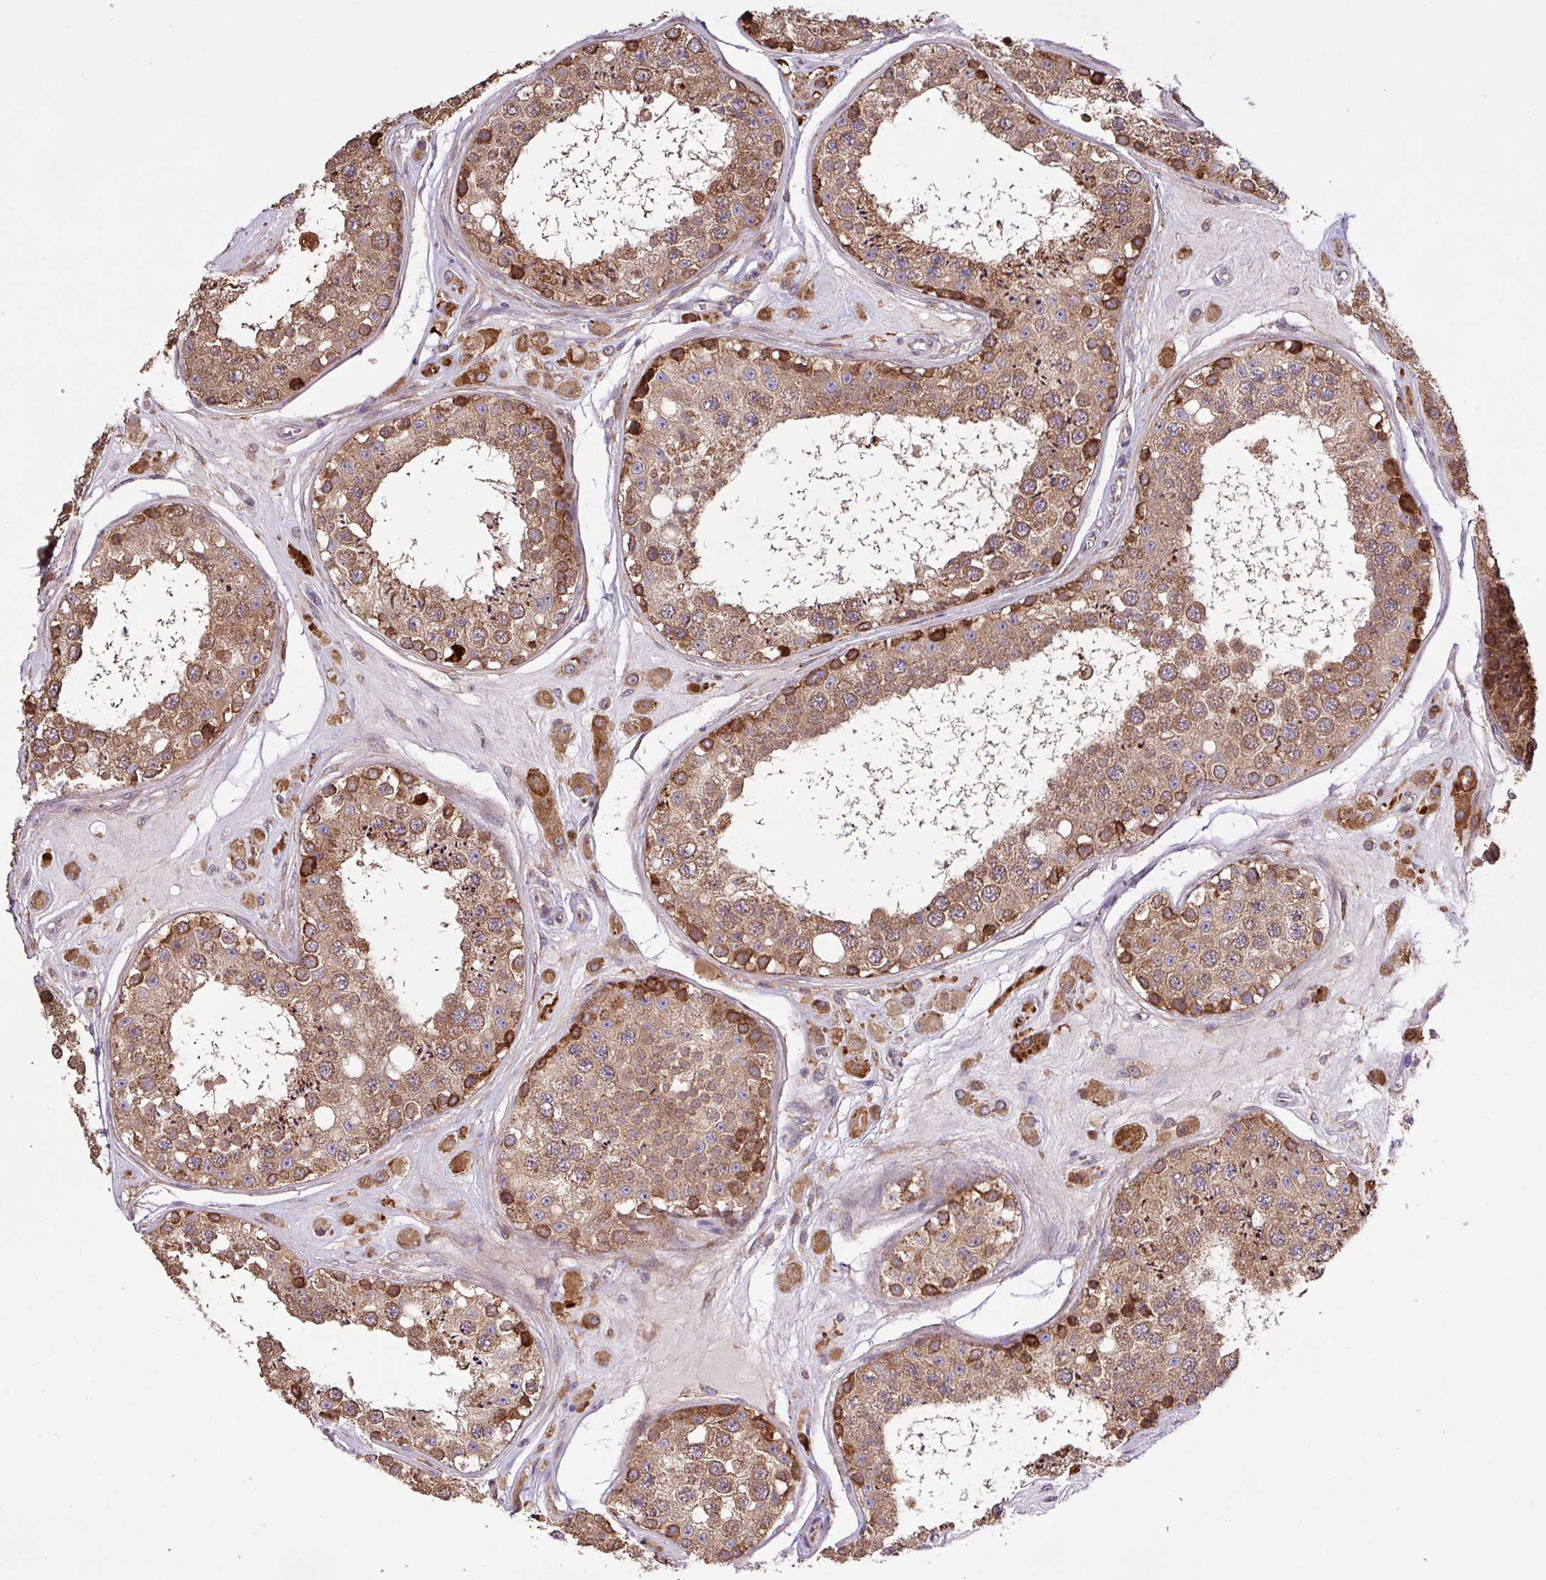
{"staining": {"intensity": "strong", "quantity": "25%-75%", "location": "cytoplasmic/membranous"}, "tissue": "testis", "cell_type": "Cells in seminiferous ducts", "image_type": "normal", "snomed": [{"axis": "morphology", "description": "Normal tissue, NOS"}, {"axis": "topography", "description": "Testis"}], "caption": "The image shows staining of unremarkable testis, revealing strong cytoplasmic/membranous protein staining (brown color) within cells in seminiferous ducts.", "gene": "MEGF6", "patient": {"sex": "male", "age": 25}}